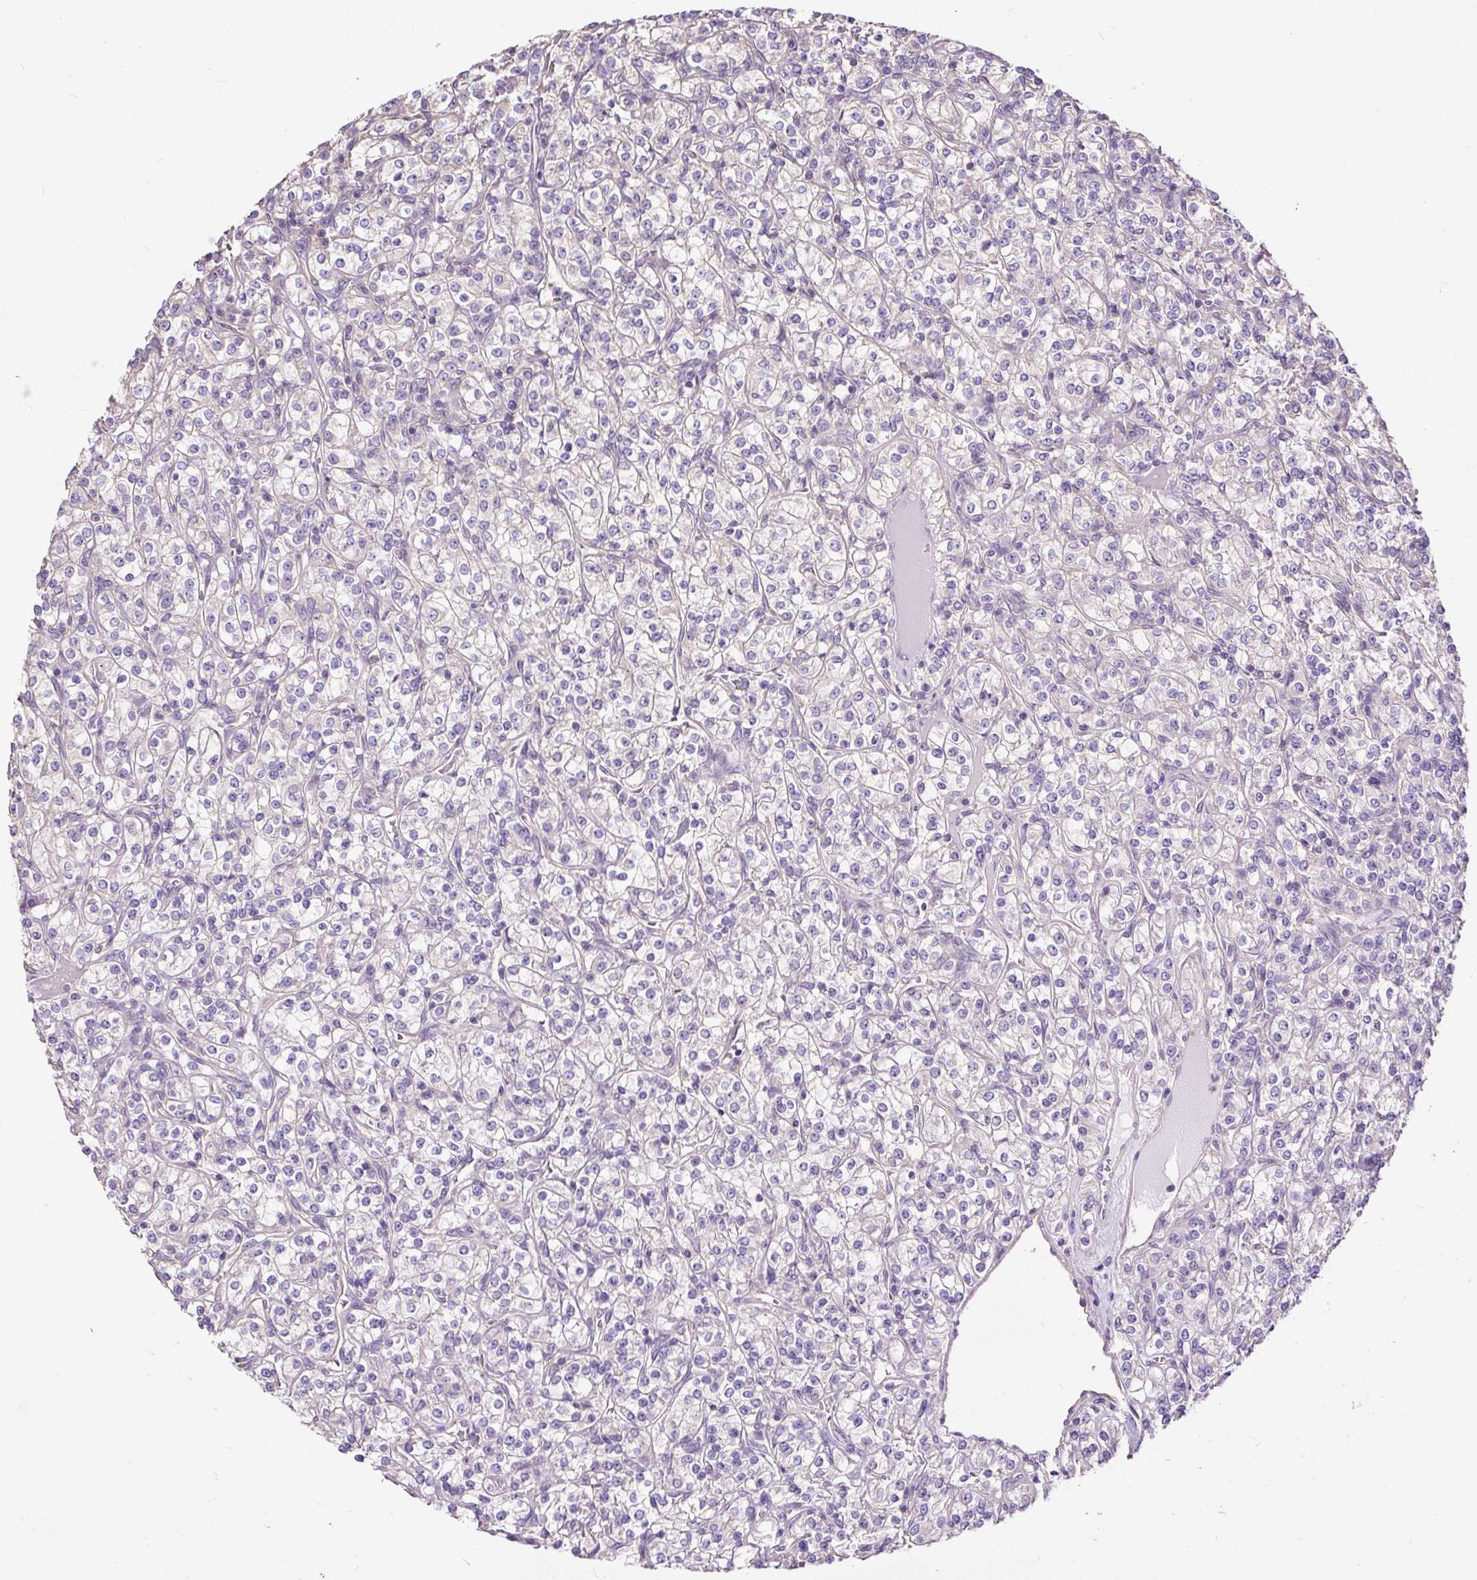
{"staining": {"intensity": "negative", "quantity": "none", "location": "none"}, "tissue": "renal cancer", "cell_type": "Tumor cells", "image_type": "cancer", "snomed": [{"axis": "morphology", "description": "Adenocarcinoma, NOS"}, {"axis": "topography", "description": "Kidney"}], "caption": "The micrograph shows no significant expression in tumor cells of renal adenocarcinoma.", "gene": "PDIA2", "patient": {"sex": "male", "age": 77}}